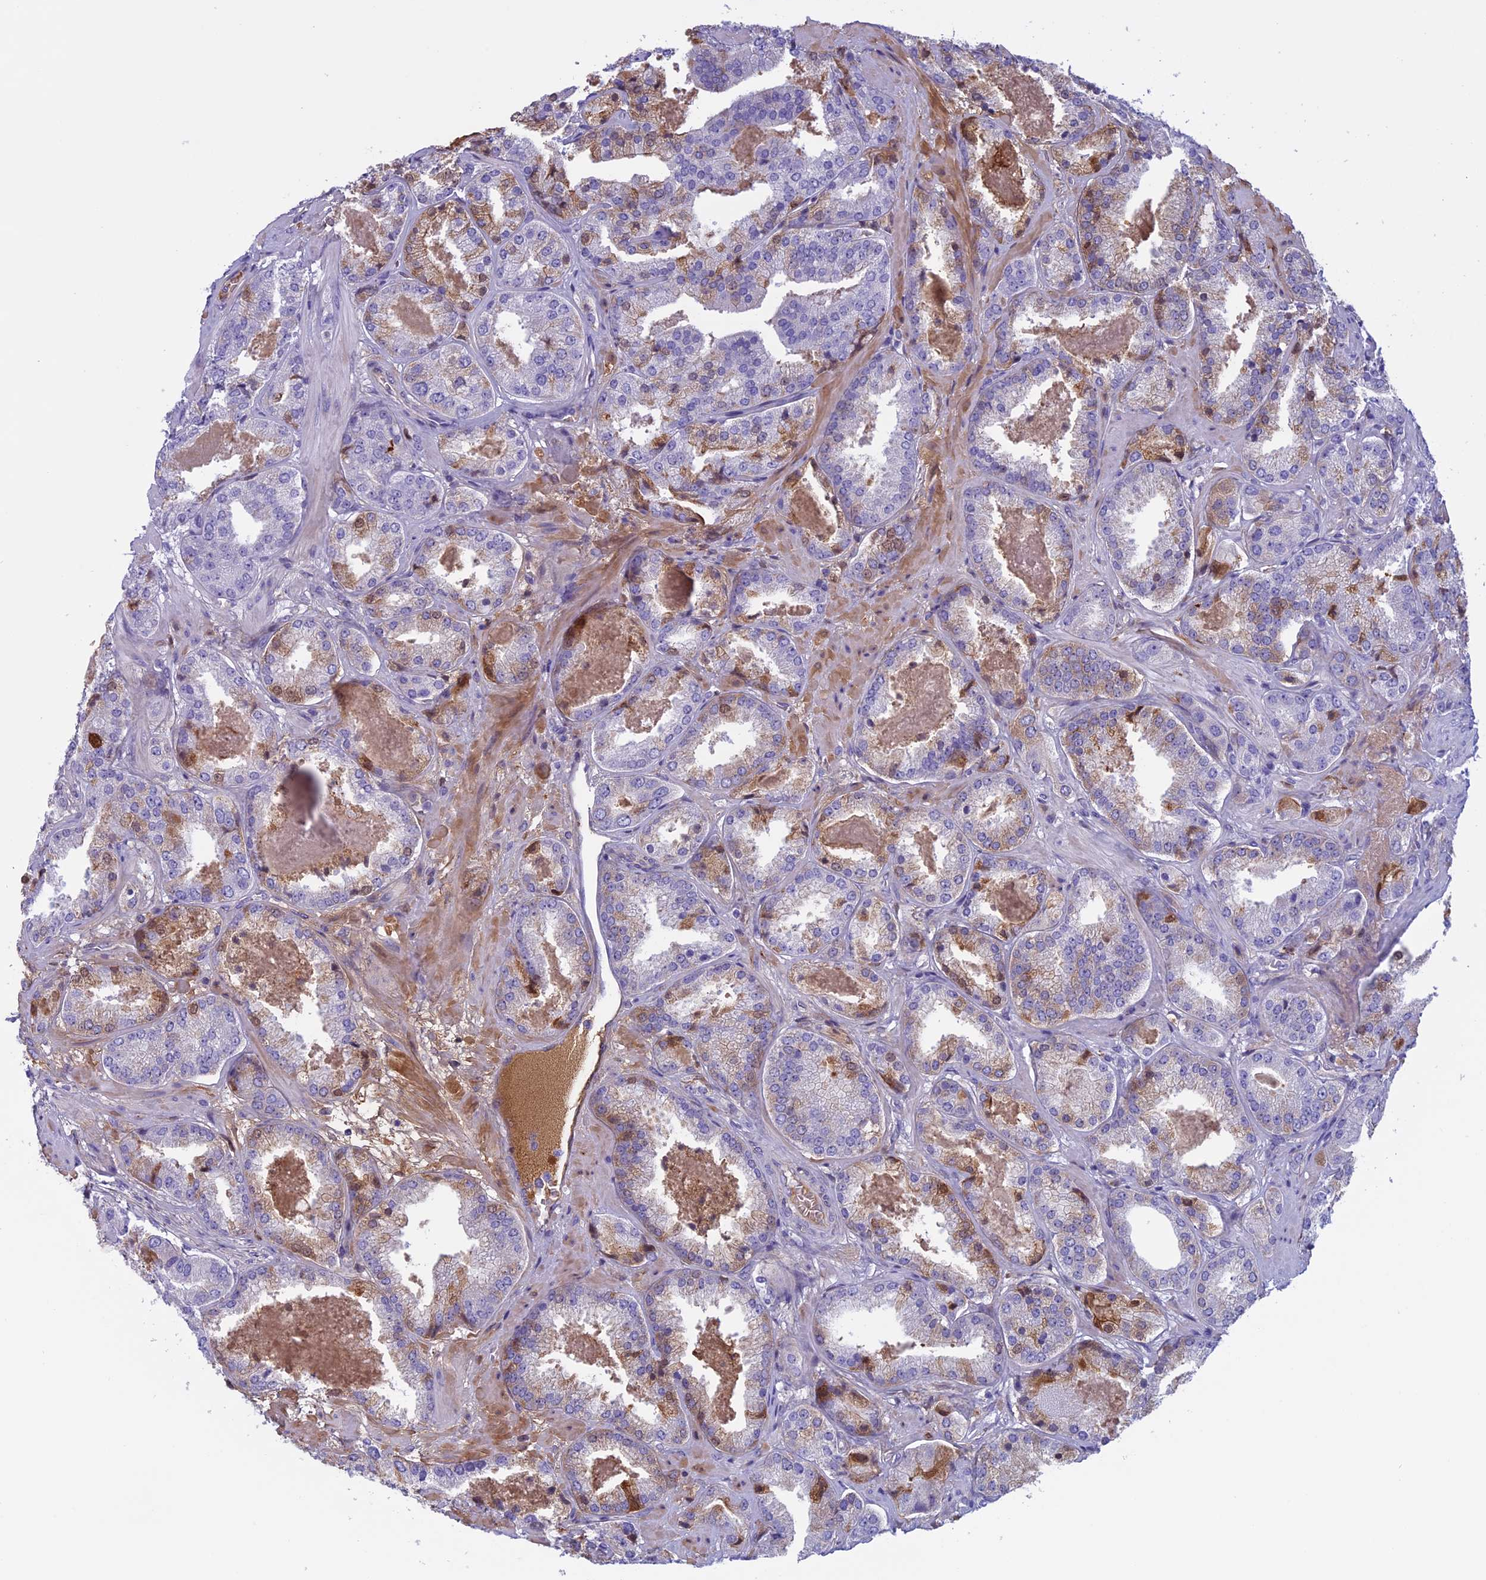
{"staining": {"intensity": "weak", "quantity": "<25%", "location": "cytoplasmic/membranous"}, "tissue": "prostate cancer", "cell_type": "Tumor cells", "image_type": "cancer", "snomed": [{"axis": "morphology", "description": "Adenocarcinoma, High grade"}, {"axis": "topography", "description": "Prostate"}], "caption": "High magnification brightfield microscopy of prostate adenocarcinoma (high-grade) stained with DAB (brown) and counterstained with hematoxylin (blue): tumor cells show no significant staining.", "gene": "ANGPTL2", "patient": {"sex": "male", "age": 63}}